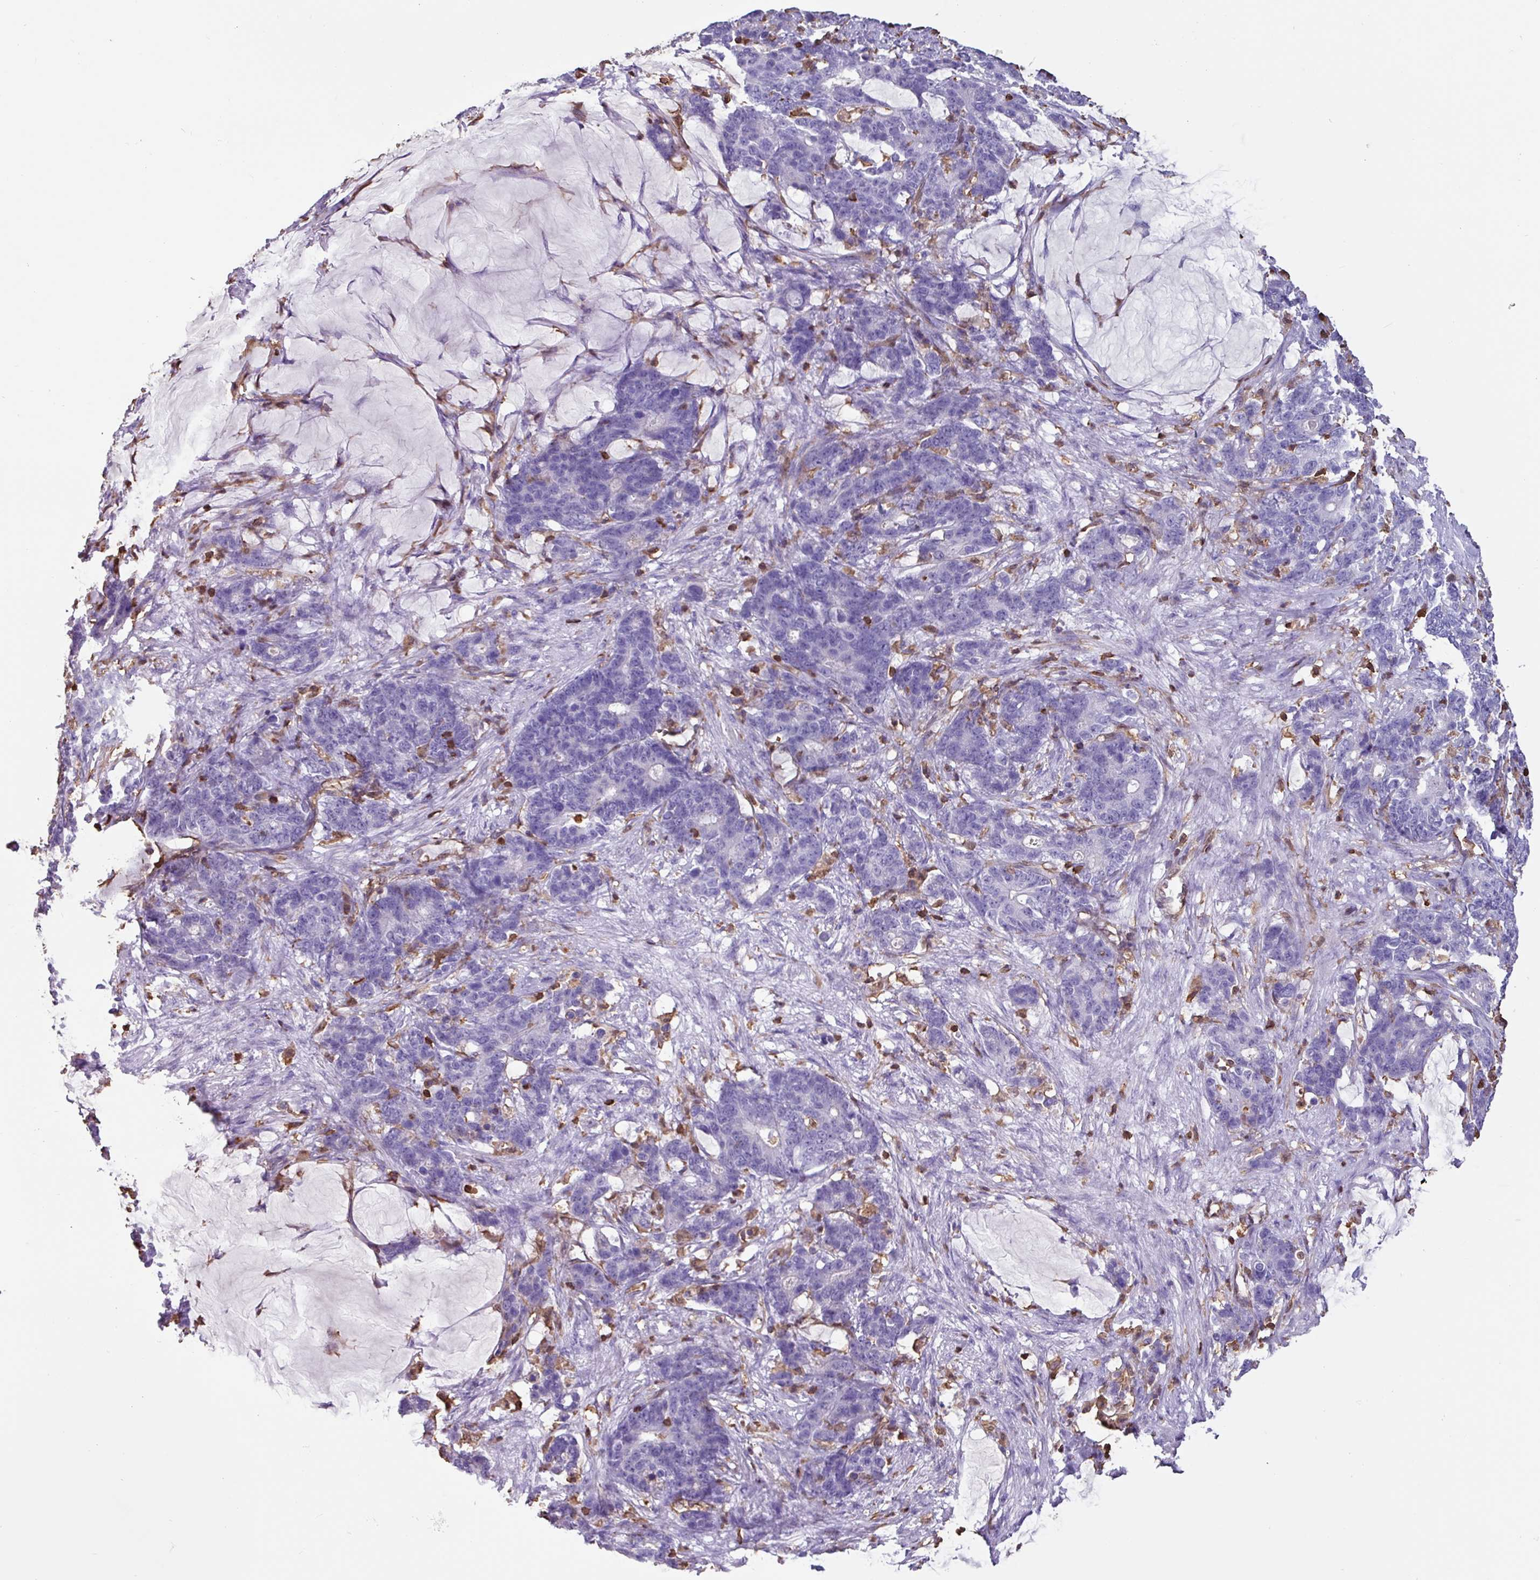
{"staining": {"intensity": "negative", "quantity": "none", "location": "none"}, "tissue": "stomach cancer", "cell_type": "Tumor cells", "image_type": "cancer", "snomed": [{"axis": "morphology", "description": "Normal tissue, NOS"}, {"axis": "morphology", "description": "Adenocarcinoma, NOS"}, {"axis": "topography", "description": "Stomach"}], "caption": "Immunohistochemistry (IHC) of human adenocarcinoma (stomach) exhibits no expression in tumor cells. Nuclei are stained in blue.", "gene": "ARHGDIB", "patient": {"sex": "female", "age": 64}}